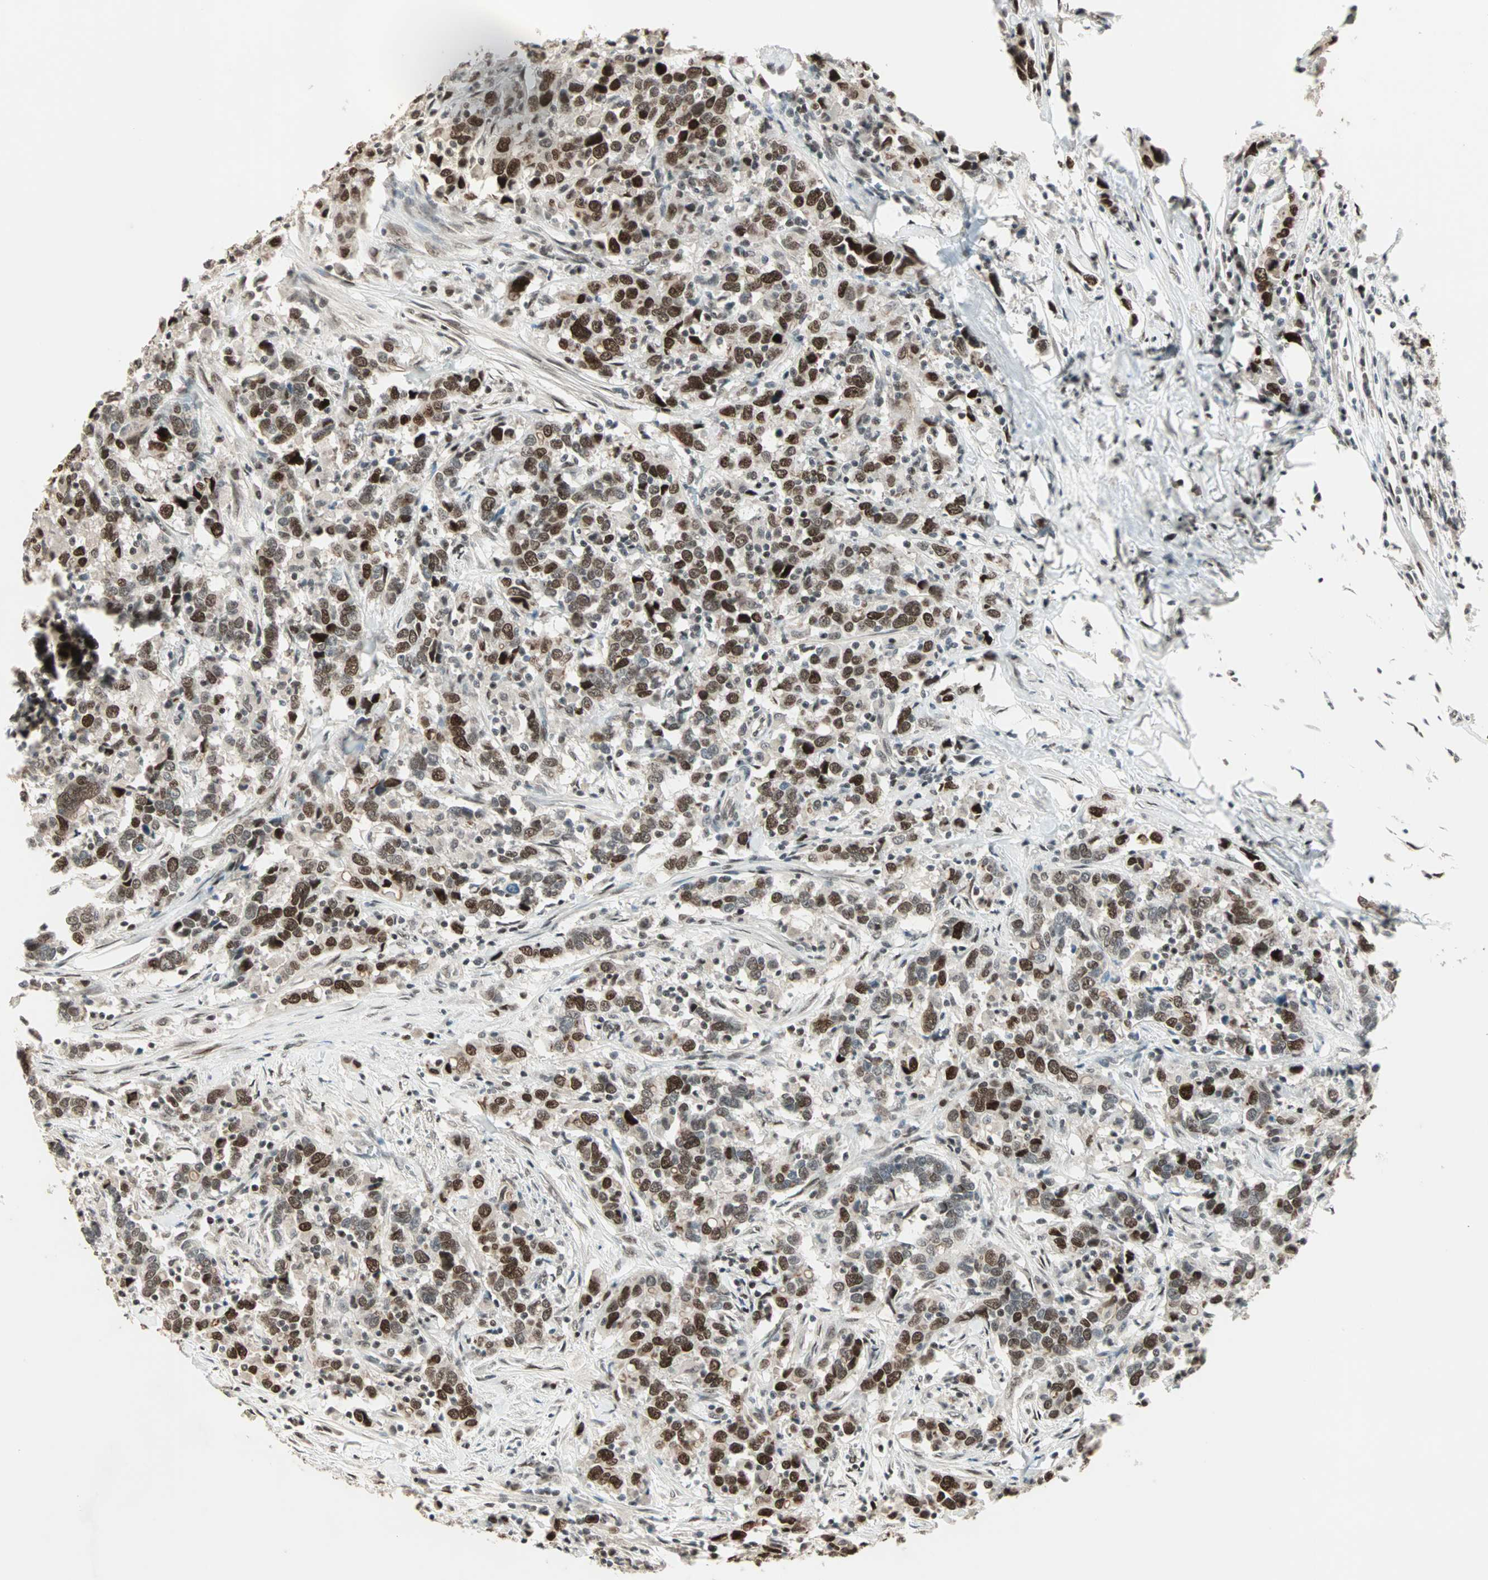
{"staining": {"intensity": "strong", "quantity": ">75%", "location": "nuclear"}, "tissue": "urothelial cancer", "cell_type": "Tumor cells", "image_type": "cancer", "snomed": [{"axis": "morphology", "description": "Urothelial carcinoma, High grade"}, {"axis": "topography", "description": "Urinary bladder"}], "caption": "Urothelial cancer stained for a protein (brown) reveals strong nuclear positive expression in about >75% of tumor cells.", "gene": "MDC1", "patient": {"sex": "male", "age": 61}}